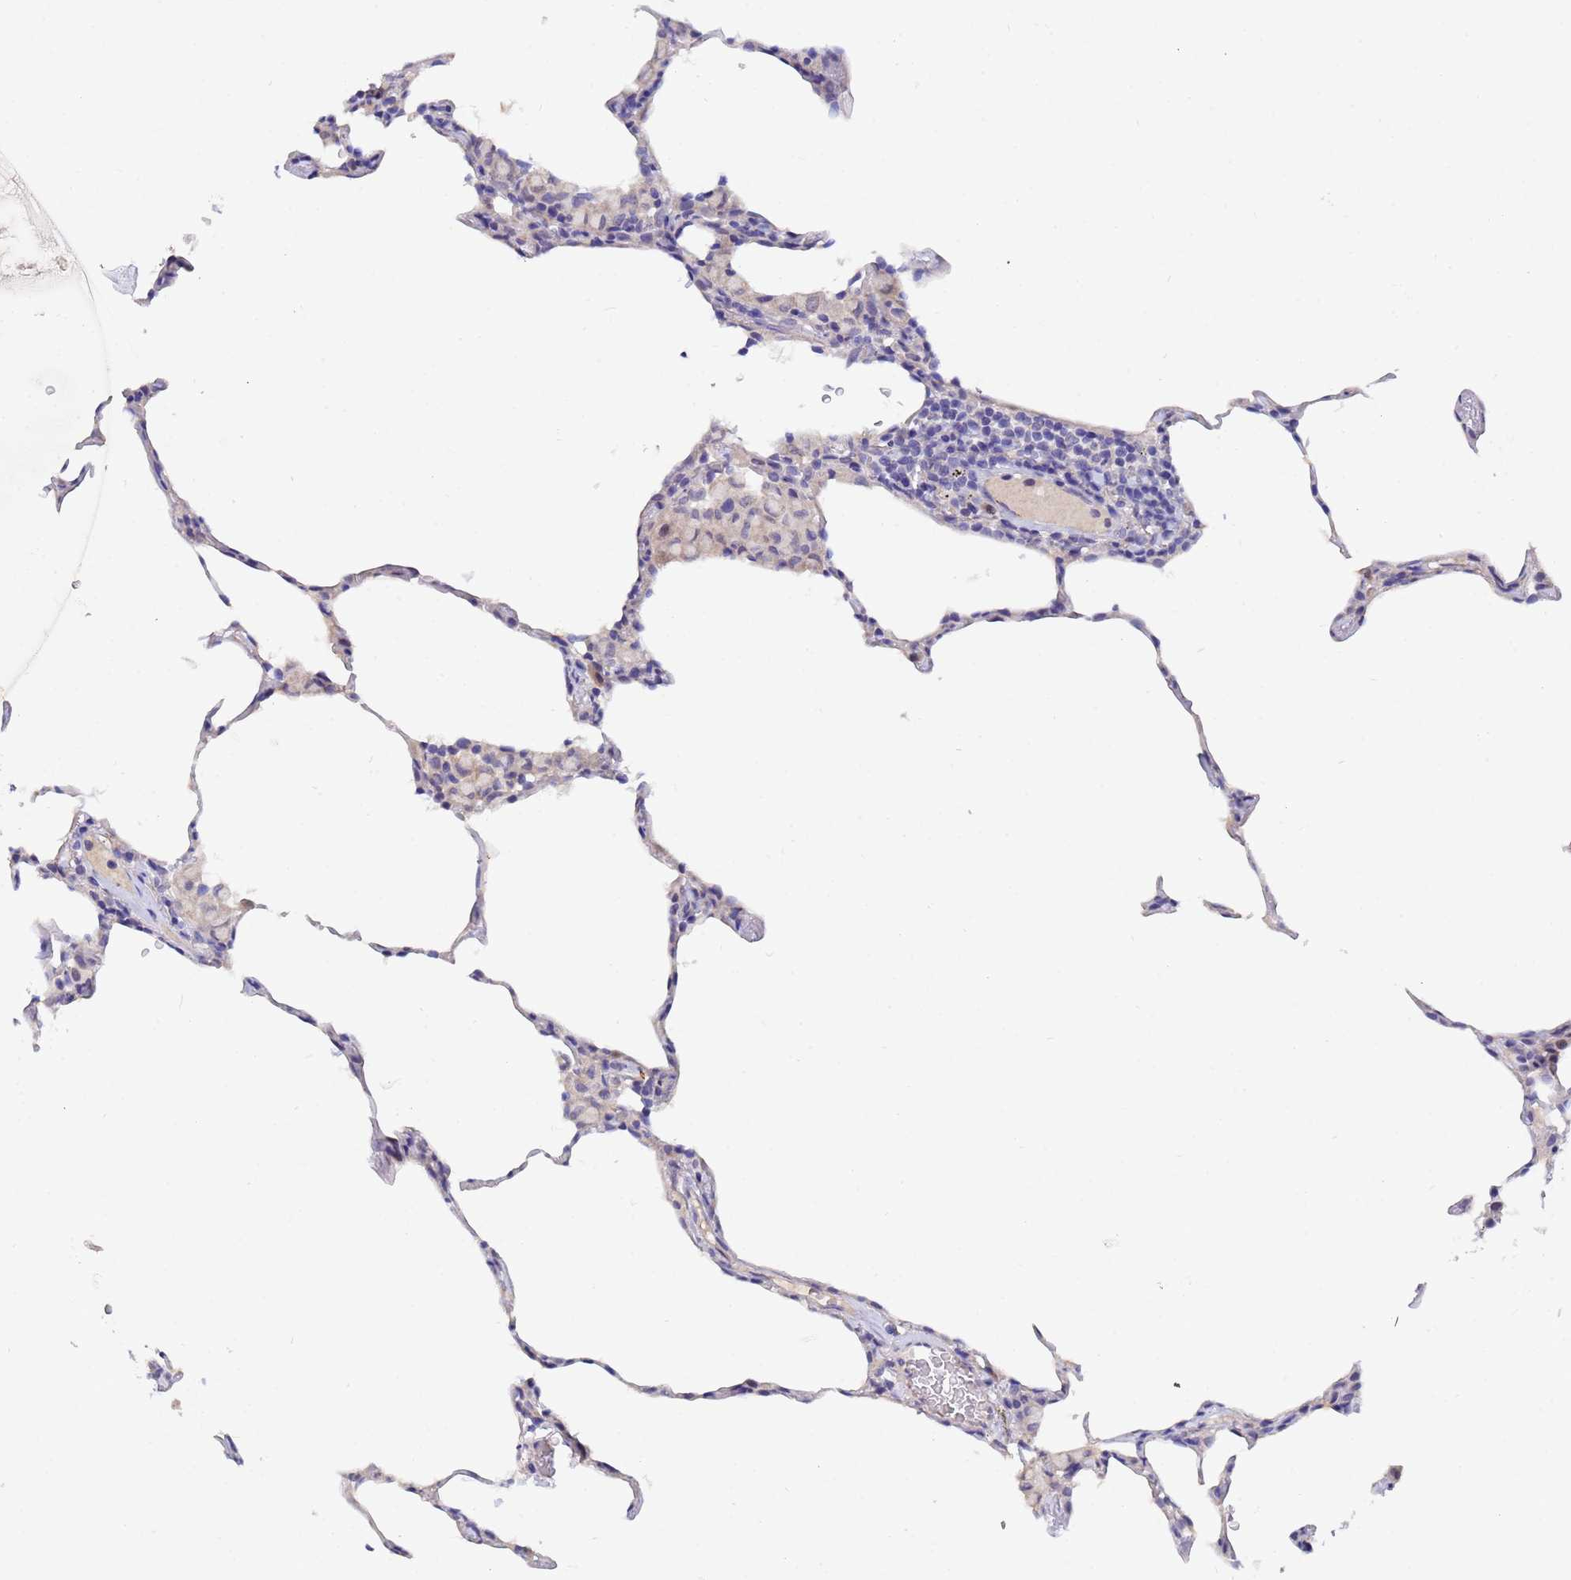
{"staining": {"intensity": "negative", "quantity": "none", "location": "none"}, "tissue": "lung", "cell_type": "Alveolar cells", "image_type": "normal", "snomed": [{"axis": "morphology", "description": "Normal tissue, NOS"}, {"axis": "topography", "description": "Lung"}], "caption": "Immunohistochemistry photomicrograph of normal lung stained for a protein (brown), which reveals no positivity in alveolar cells.", "gene": "IHO1", "patient": {"sex": "female", "age": 57}}